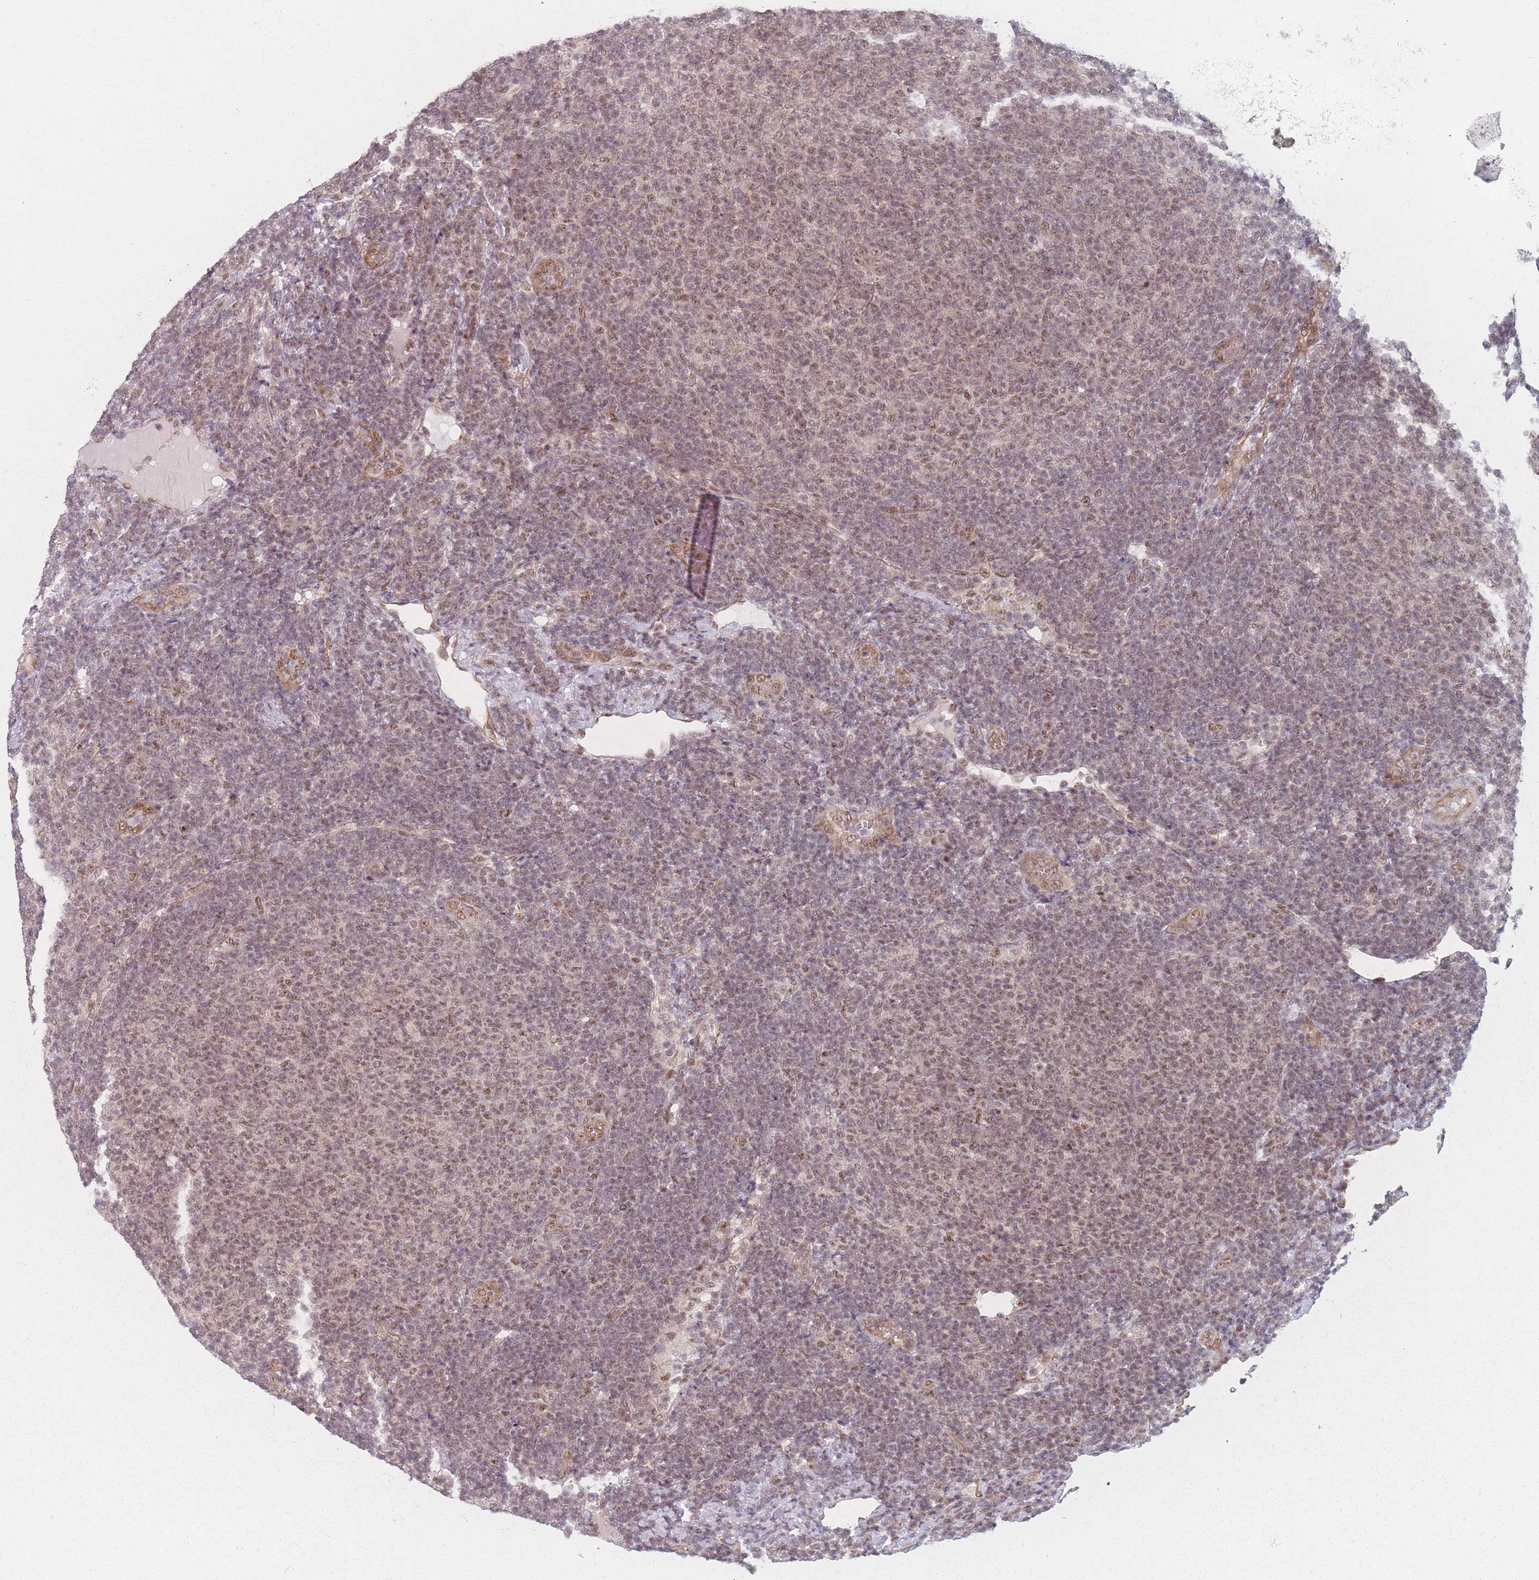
{"staining": {"intensity": "moderate", "quantity": ">75%", "location": "nuclear"}, "tissue": "lymphoma", "cell_type": "Tumor cells", "image_type": "cancer", "snomed": [{"axis": "morphology", "description": "Malignant lymphoma, non-Hodgkin's type, Low grade"}, {"axis": "topography", "description": "Lymph node"}], "caption": "Lymphoma stained with a brown dye exhibits moderate nuclear positive staining in approximately >75% of tumor cells.", "gene": "ZC3H14", "patient": {"sex": "male", "age": 66}}